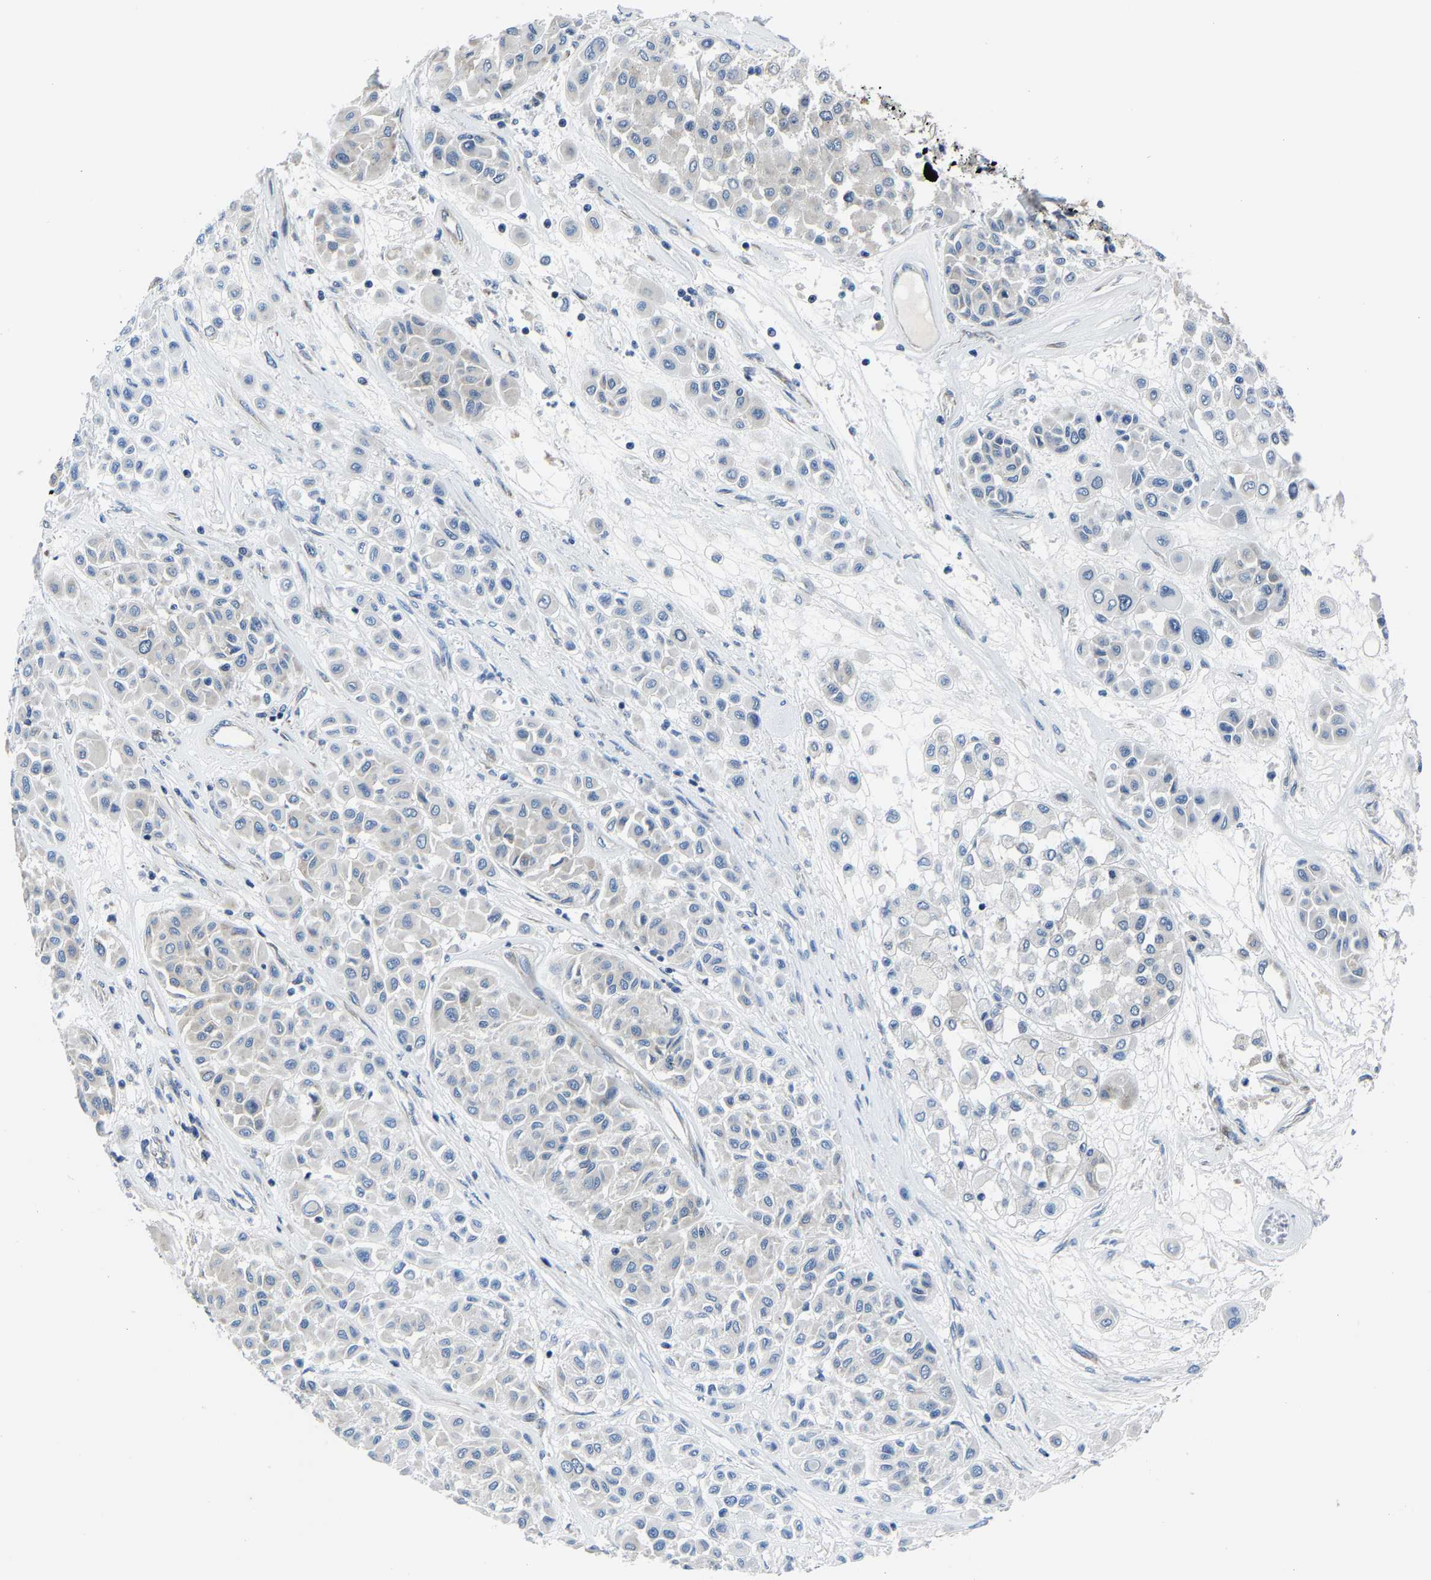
{"staining": {"intensity": "negative", "quantity": "none", "location": "none"}, "tissue": "melanoma", "cell_type": "Tumor cells", "image_type": "cancer", "snomed": [{"axis": "morphology", "description": "Malignant melanoma, Metastatic site"}, {"axis": "topography", "description": "Soft tissue"}], "caption": "Histopathology image shows no significant protein positivity in tumor cells of melanoma.", "gene": "G3BP2", "patient": {"sex": "male", "age": 41}}